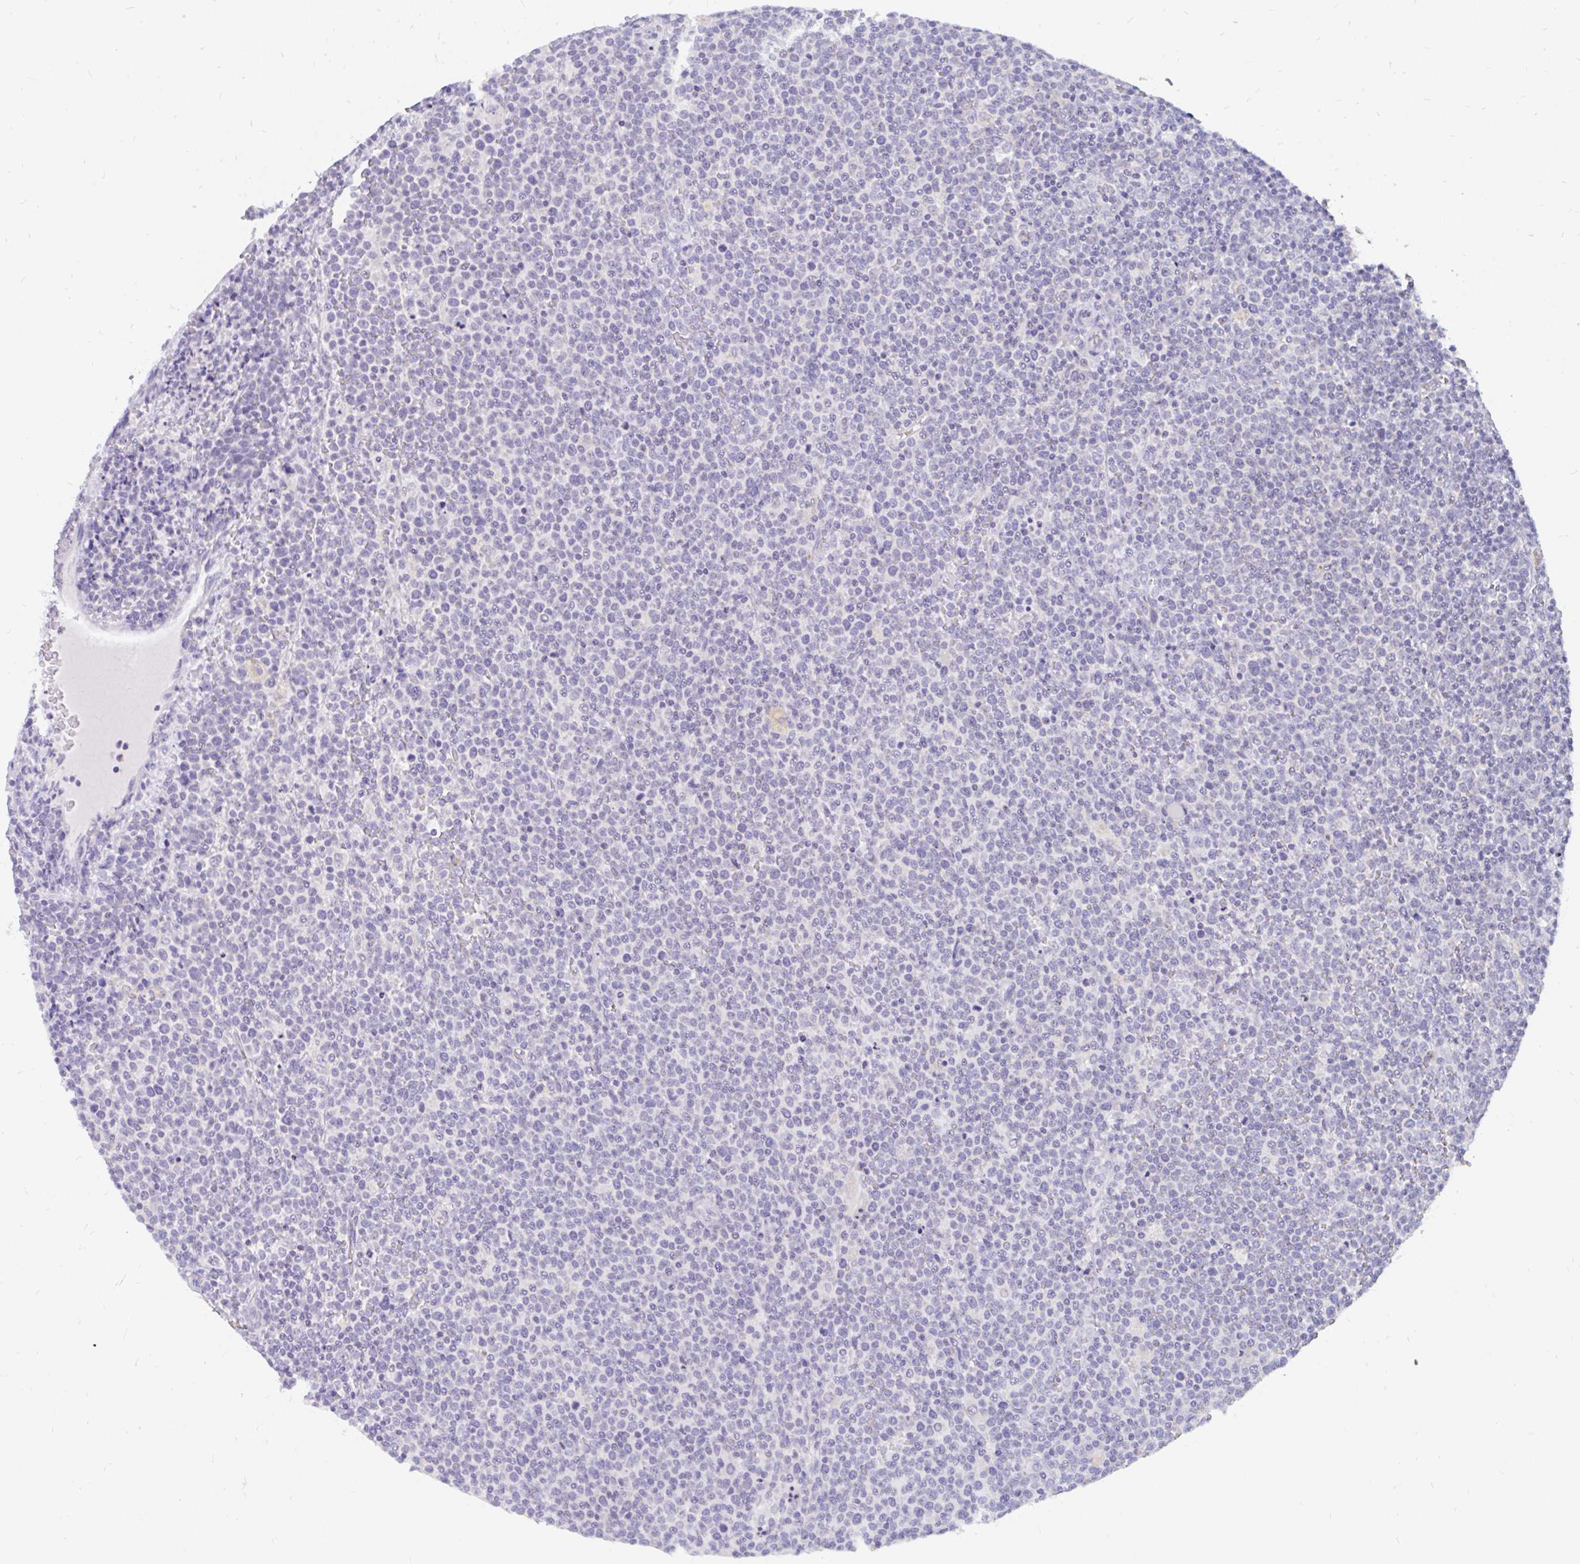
{"staining": {"intensity": "negative", "quantity": "none", "location": "none"}, "tissue": "lymphoma", "cell_type": "Tumor cells", "image_type": "cancer", "snomed": [{"axis": "morphology", "description": "Malignant lymphoma, non-Hodgkin's type, High grade"}, {"axis": "topography", "description": "Lymph node"}], "caption": "Image shows no significant protein expression in tumor cells of lymphoma.", "gene": "INTS5", "patient": {"sex": "male", "age": 61}}